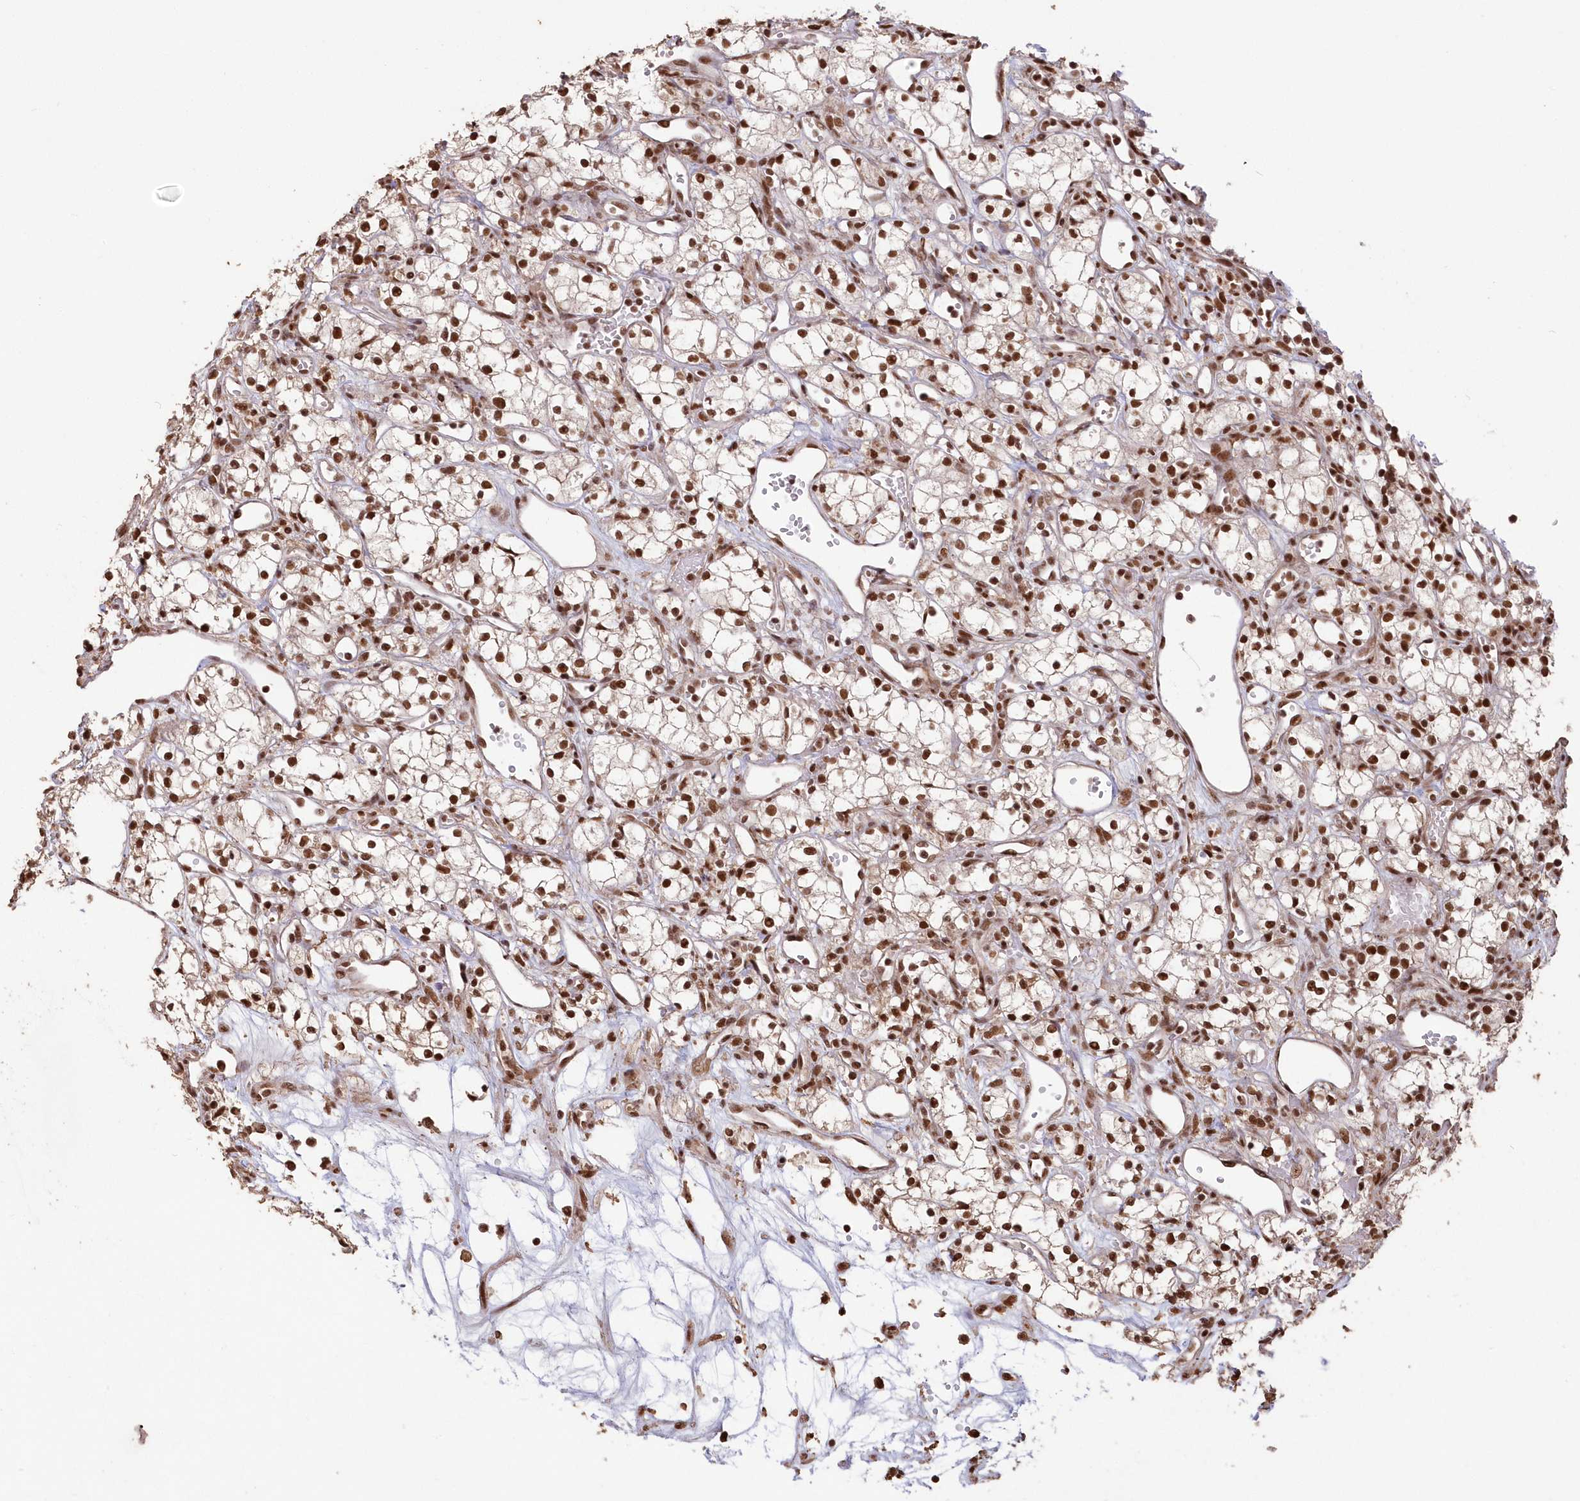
{"staining": {"intensity": "strong", "quantity": ">75%", "location": "nuclear"}, "tissue": "renal cancer", "cell_type": "Tumor cells", "image_type": "cancer", "snomed": [{"axis": "morphology", "description": "Adenocarcinoma, NOS"}, {"axis": "topography", "description": "Kidney"}], "caption": "Immunohistochemical staining of renal cancer demonstrates high levels of strong nuclear staining in about >75% of tumor cells.", "gene": "PDS5A", "patient": {"sex": "male", "age": 59}}